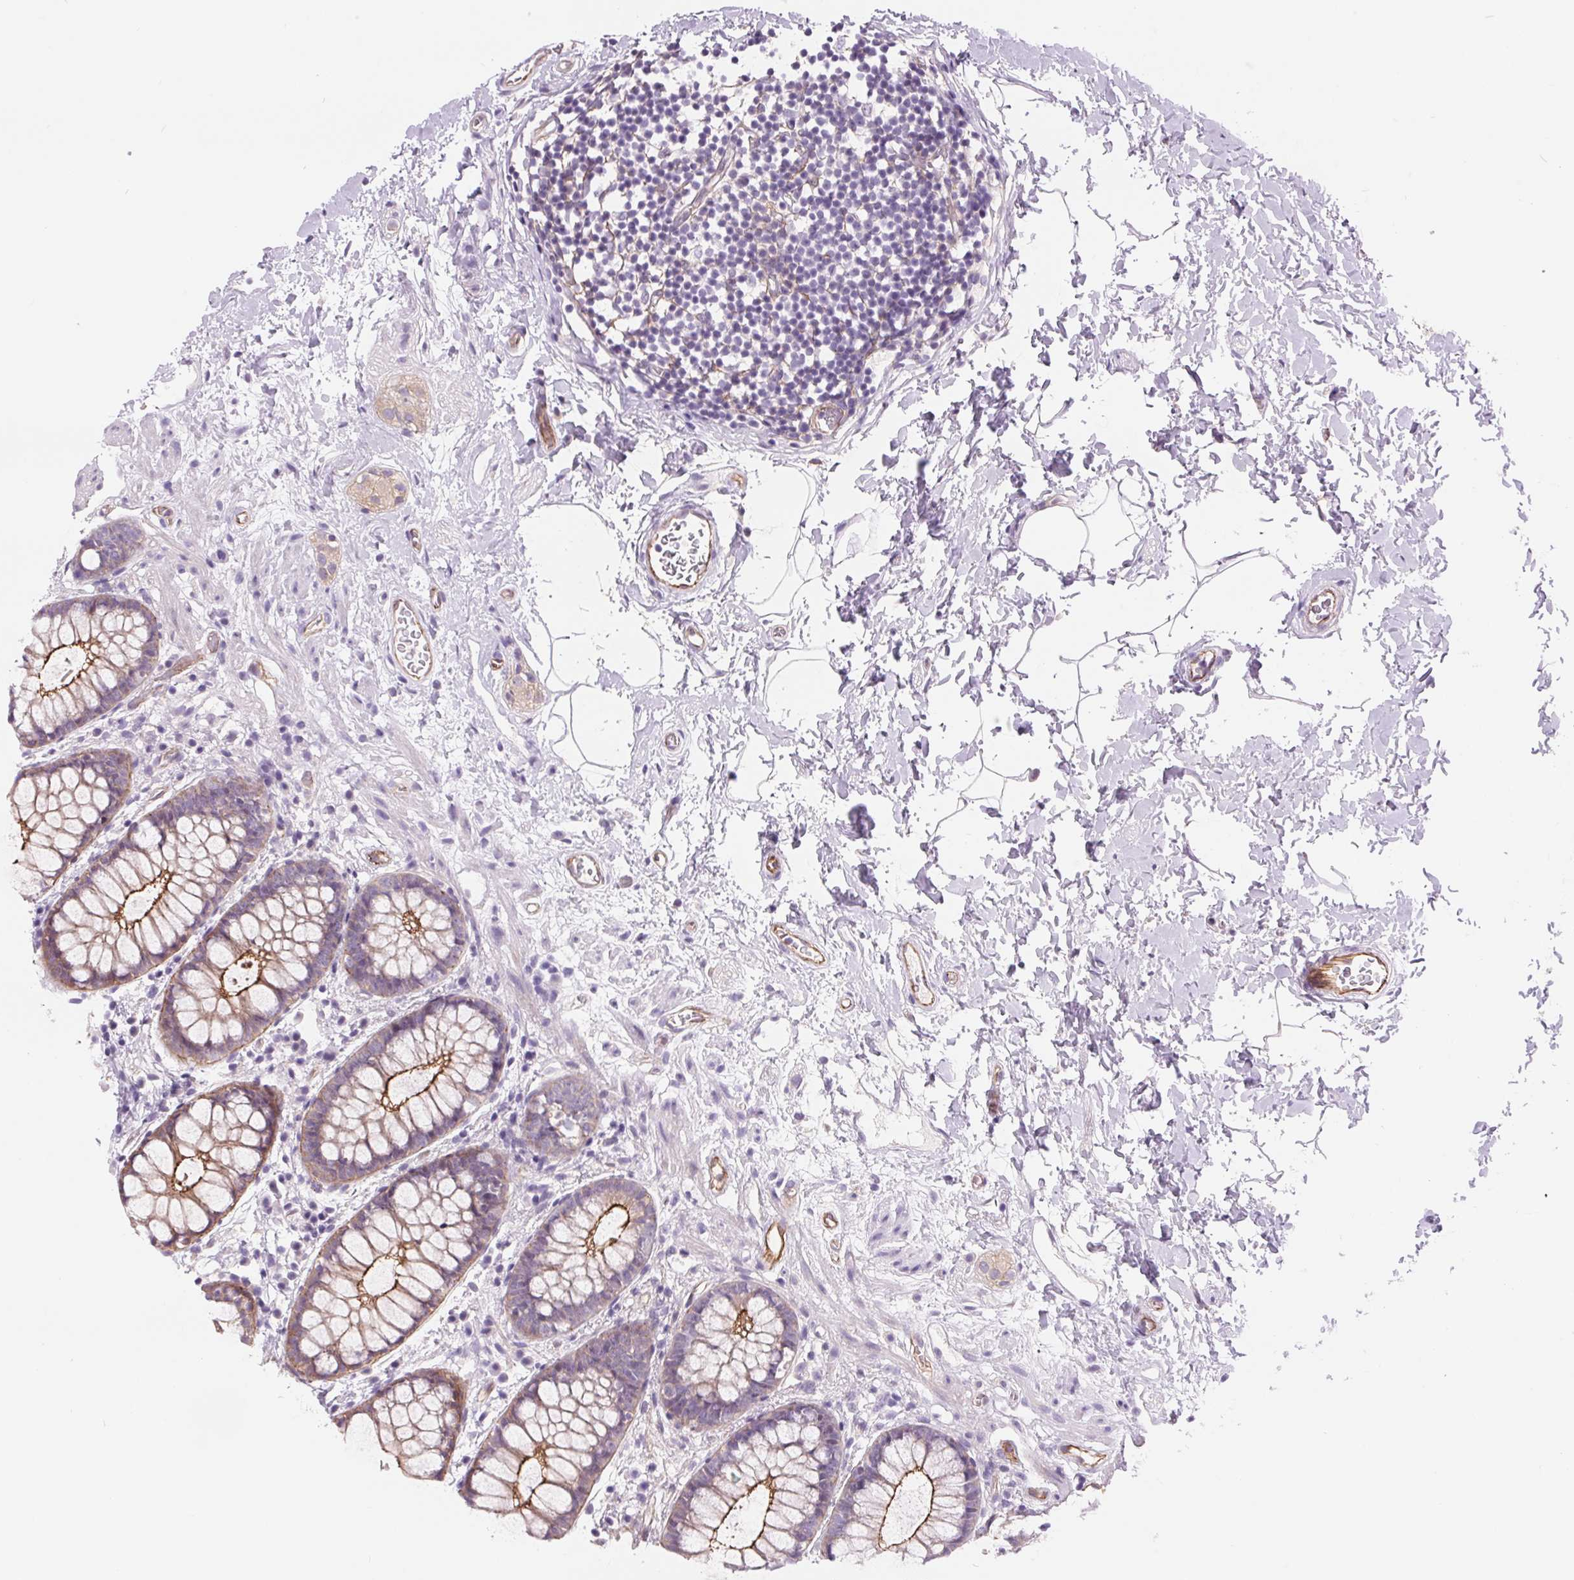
{"staining": {"intensity": "strong", "quantity": "25%-75%", "location": "cytoplasmic/membranous"}, "tissue": "rectum", "cell_type": "Glandular cells", "image_type": "normal", "snomed": [{"axis": "morphology", "description": "Normal tissue, NOS"}, {"axis": "topography", "description": "Rectum"}], "caption": "High-power microscopy captured an immunohistochemistry (IHC) photomicrograph of unremarkable rectum, revealing strong cytoplasmic/membranous expression in about 25%-75% of glandular cells. (IHC, brightfield microscopy, high magnification).", "gene": "DIXDC1", "patient": {"sex": "female", "age": 62}}